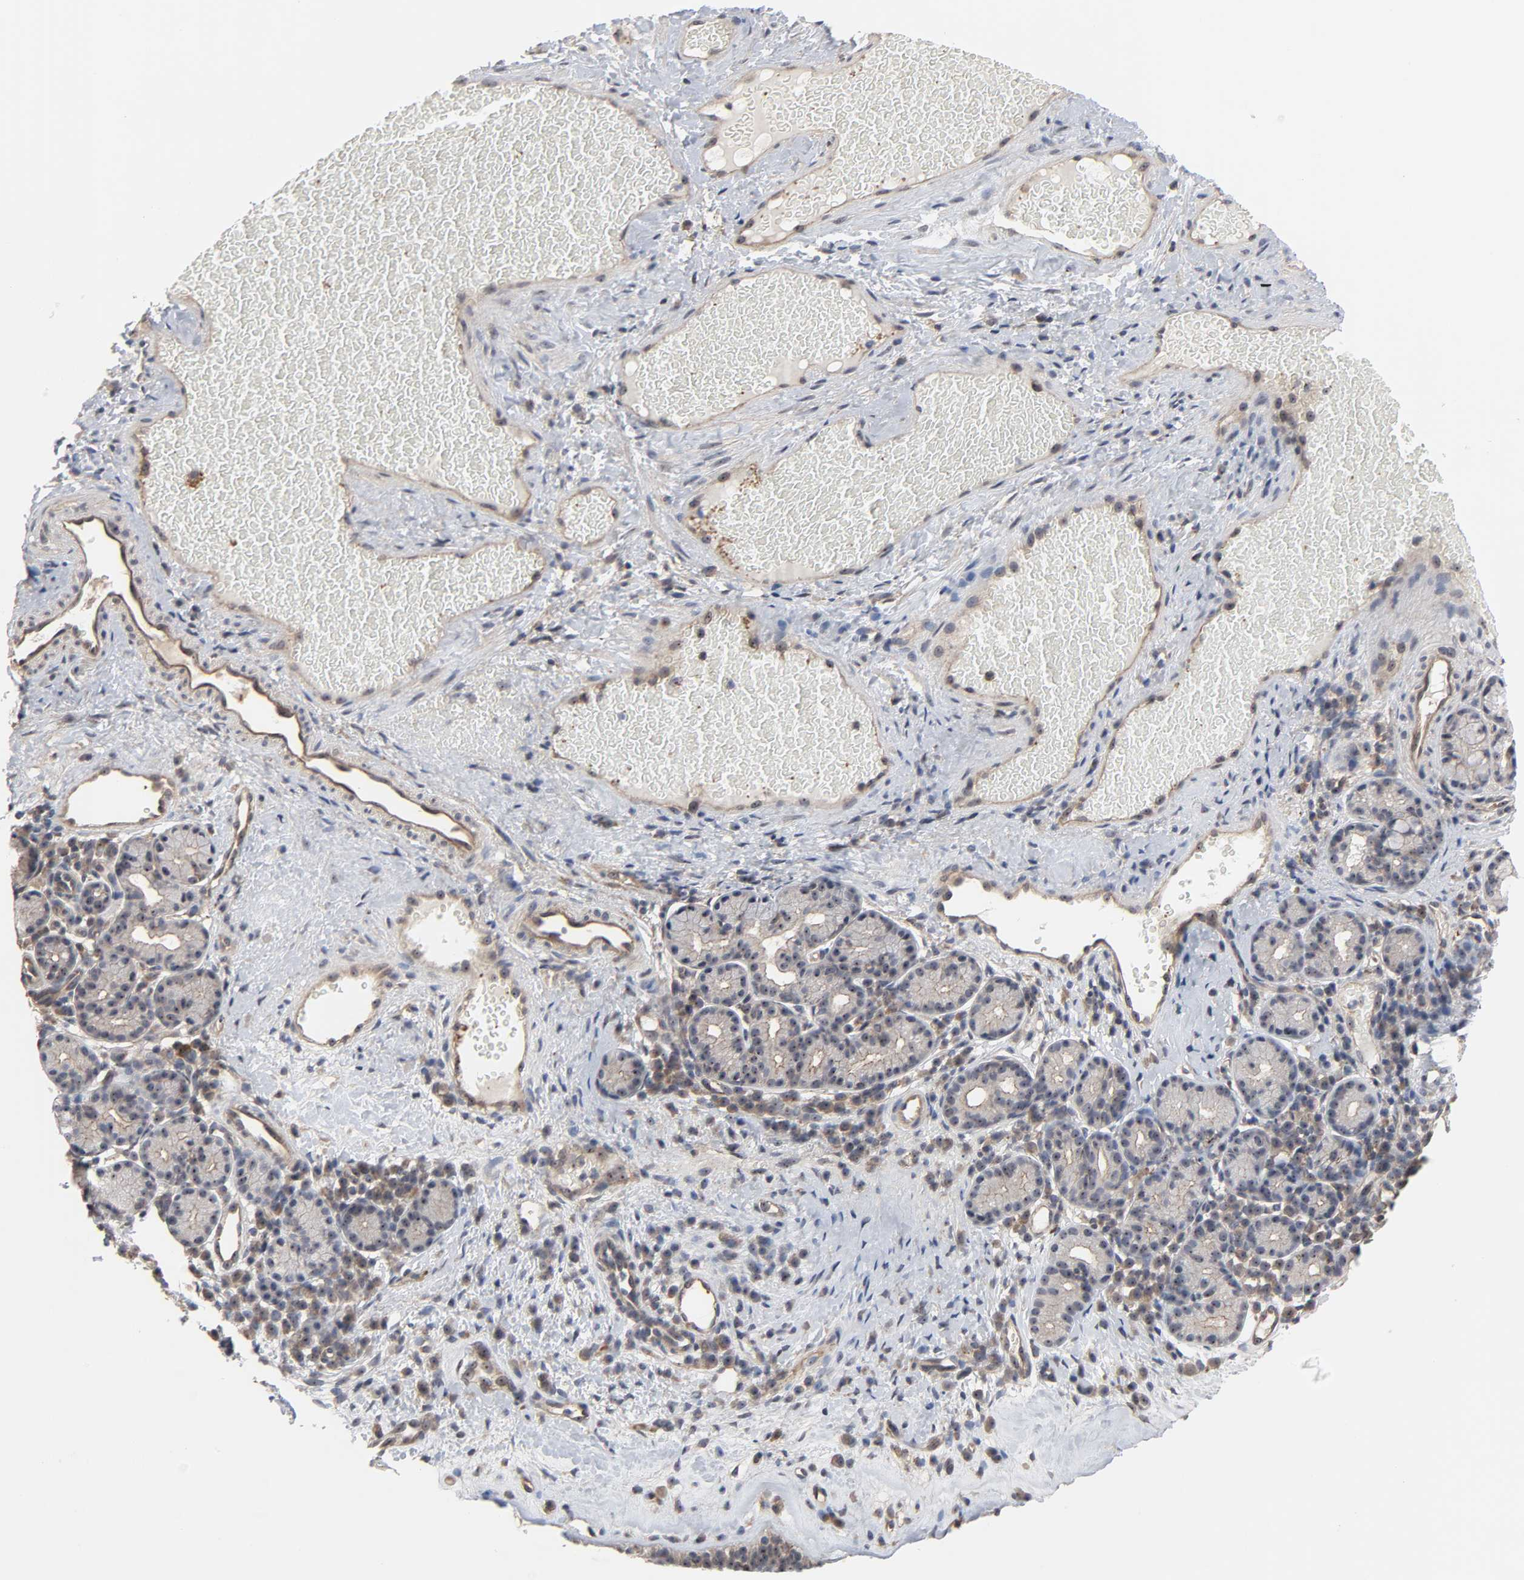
{"staining": {"intensity": "moderate", "quantity": ">75%", "location": "cytoplasmic/membranous,nuclear"}, "tissue": "nasopharynx", "cell_type": "Respiratory epithelial cells", "image_type": "normal", "snomed": [{"axis": "morphology", "description": "Normal tissue, NOS"}, {"axis": "morphology", "description": "Inflammation, NOS"}, {"axis": "topography", "description": "Nasopharynx"}], "caption": "Immunohistochemistry (IHC) photomicrograph of benign nasopharynx: nasopharynx stained using IHC shows medium levels of moderate protein expression localized specifically in the cytoplasmic/membranous,nuclear of respiratory epithelial cells, appearing as a cytoplasmic/membranous,nuclear brown color.", "gene": "DDX10", "patient": {"sex": "female", "age": 55}}